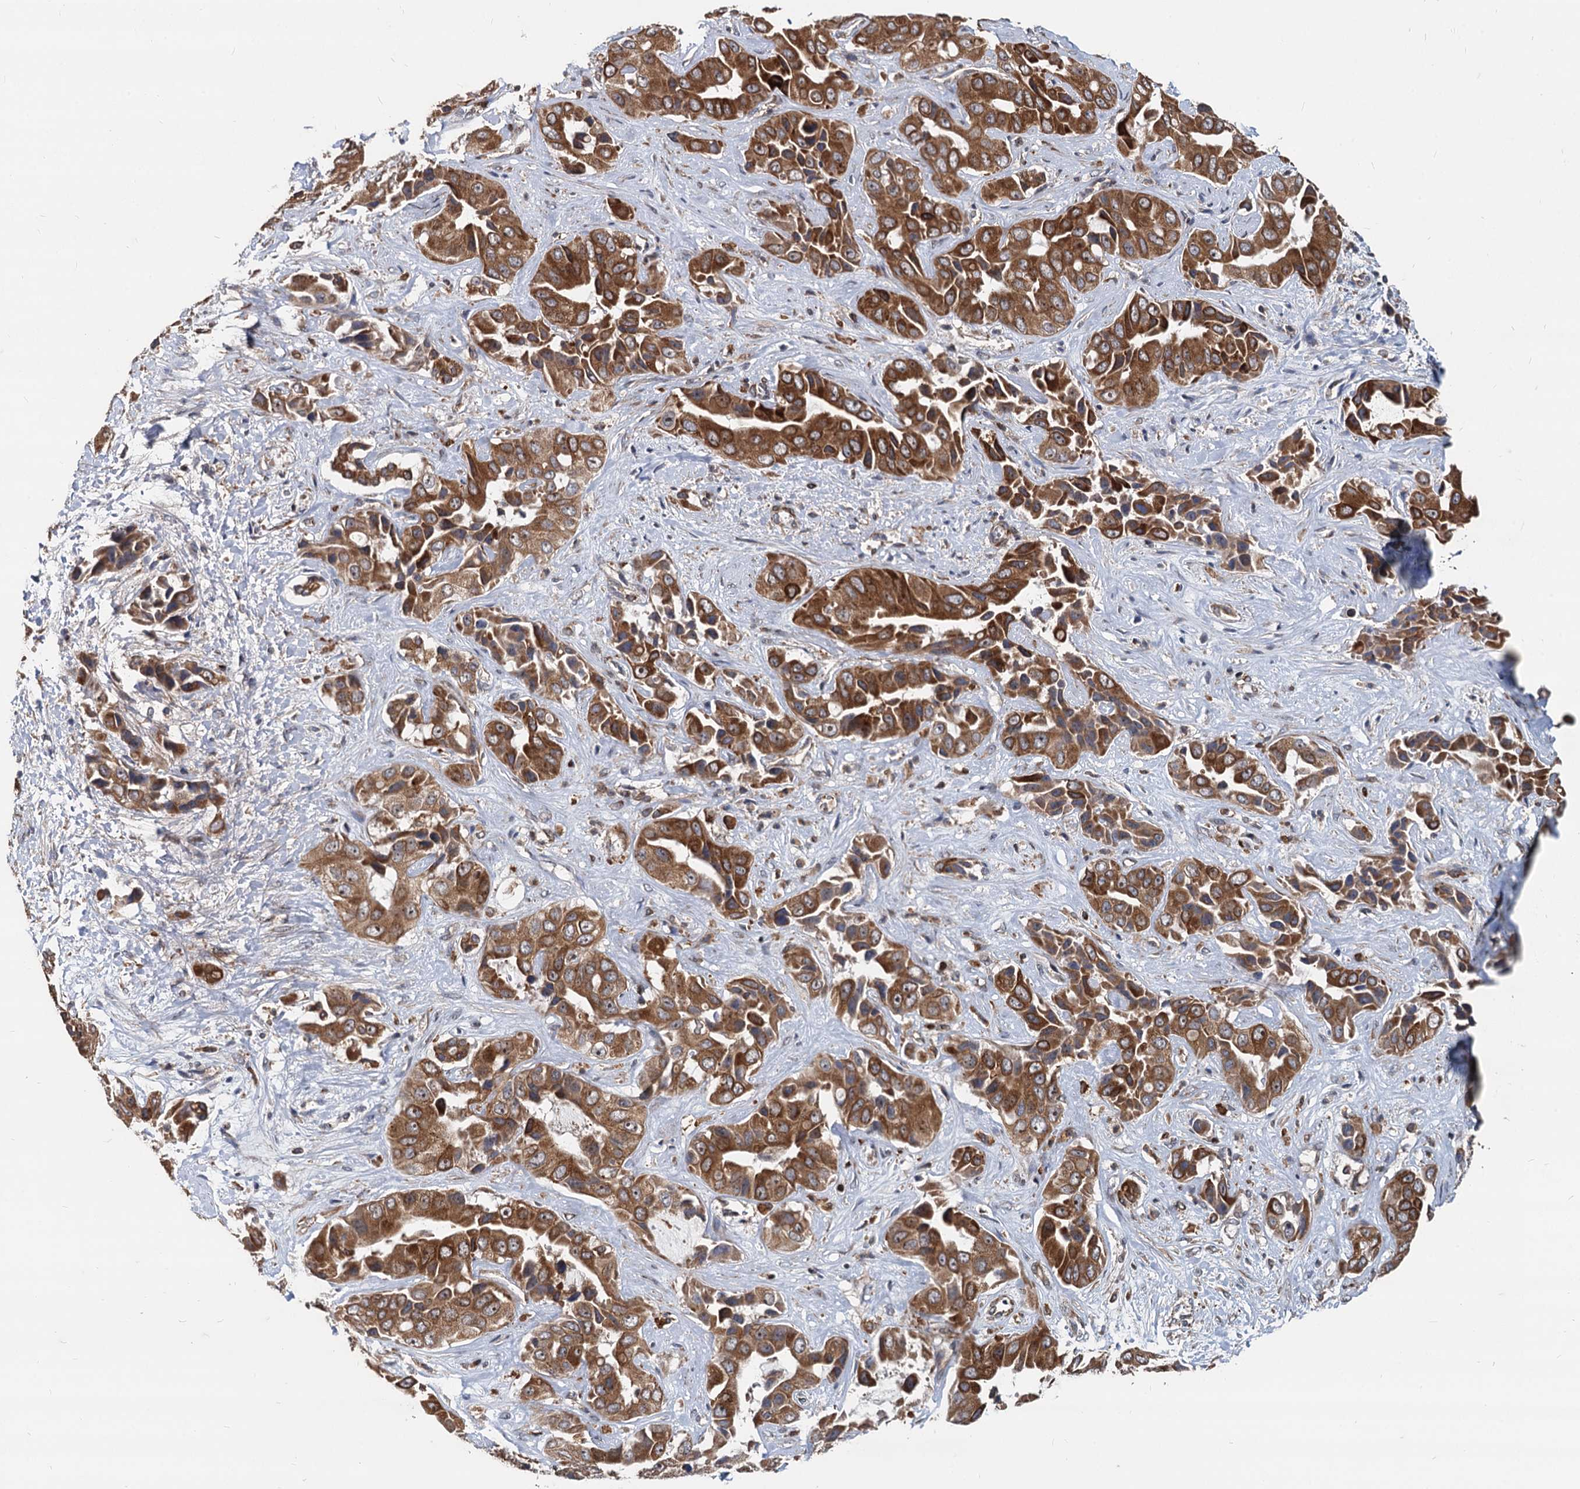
{"staining": {"intensity": "strong", "quantity": ">75%", "location": "cytoplasmic/membranous"}, "tissue": "liver cancer", "cell_type": "Tumor cells", "image_type": "cancer", "snomed": [{"axis": "morphology", "description": "Cholangiocarcinoma"}, {"axis": "topography", "description": "Liver"}], "caption": "An immunohistochemistry (IHC) micrograph of tumor tissue is shown. Protein staining in brown highlights strong cytoplasmic/membranous positivity in liver cancer within tumor cells.", "gene": "STIM1", "patient": {"sex": "female", "age": 52}}